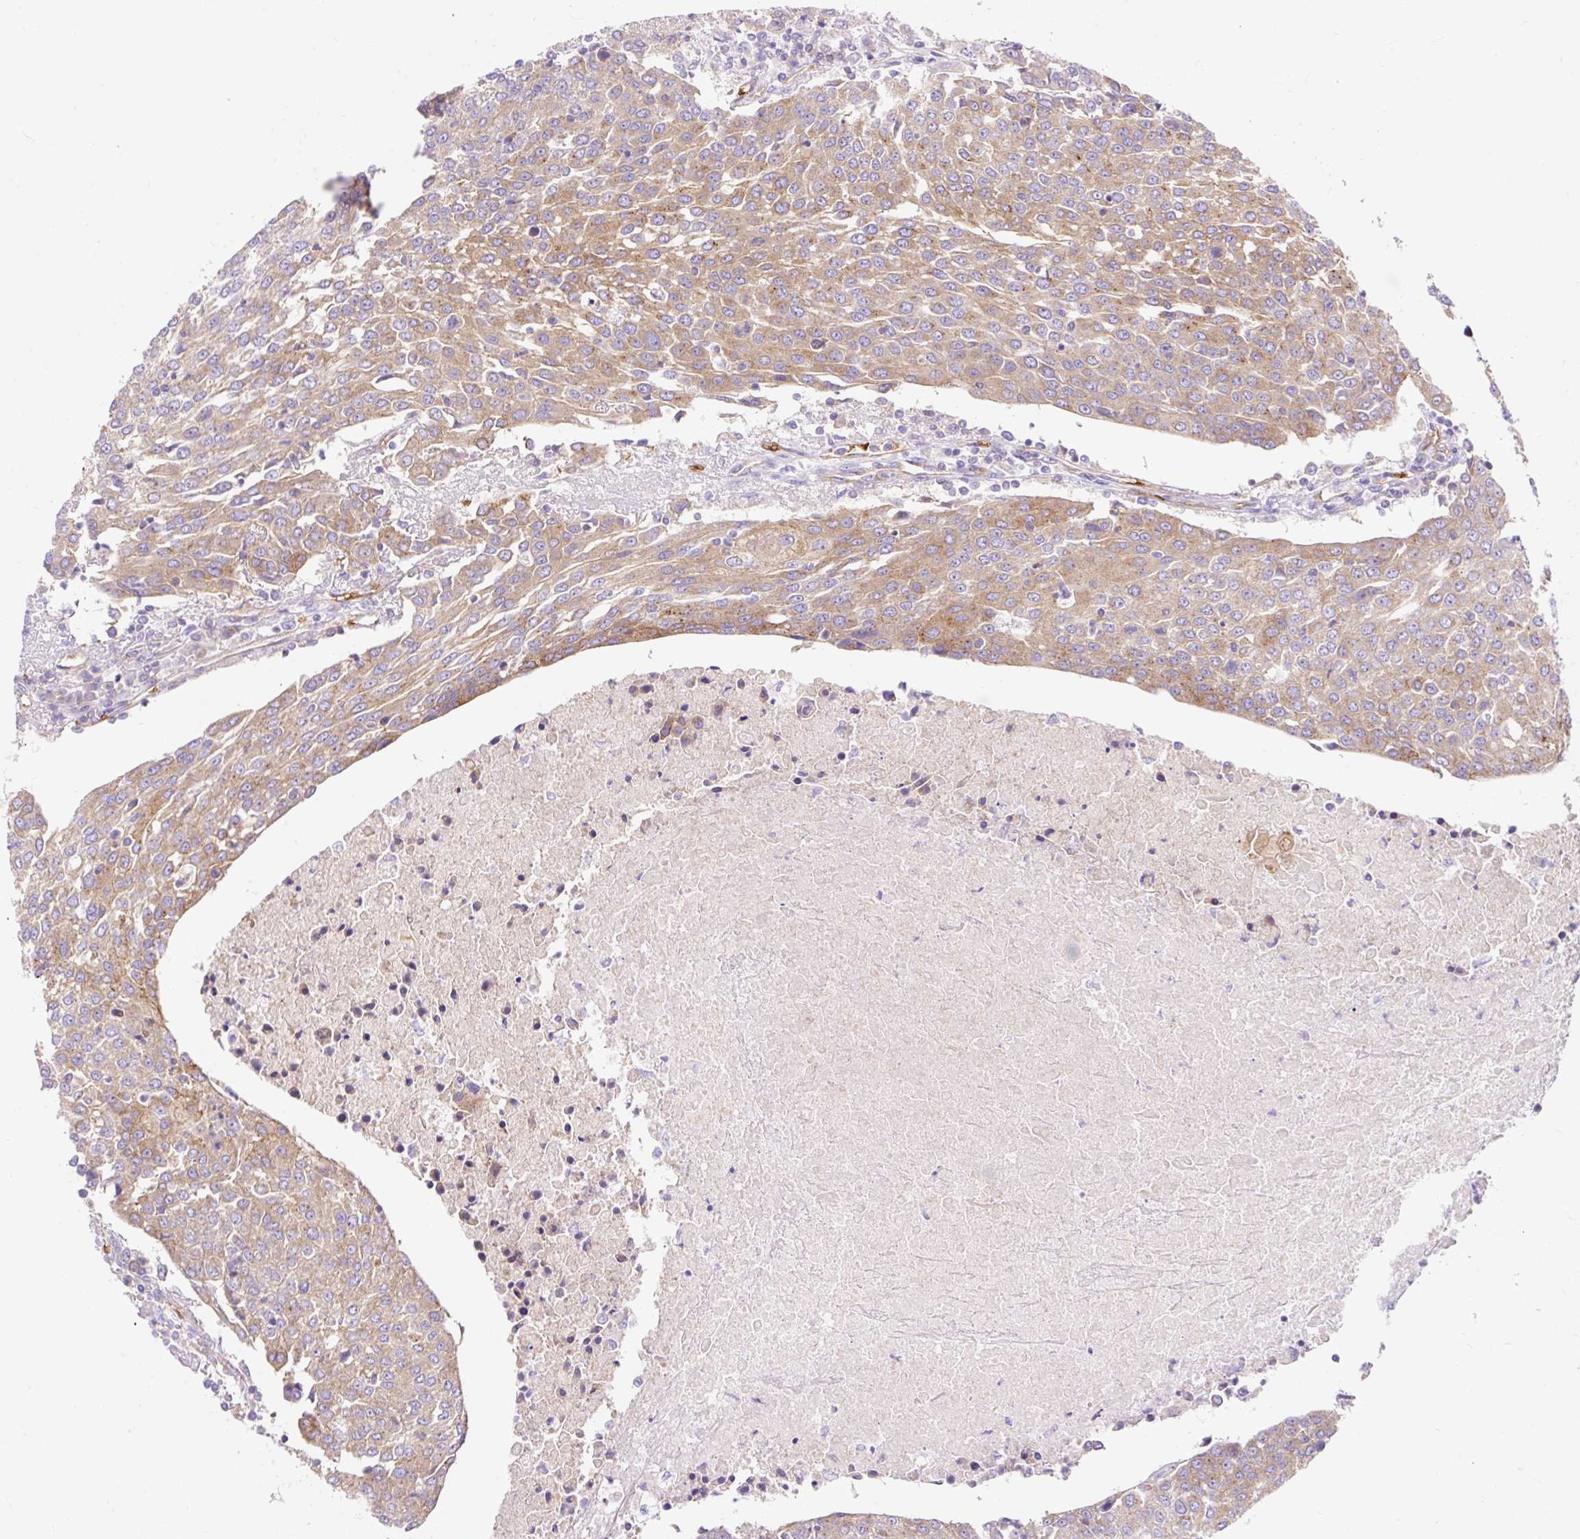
{"staining": {"intensity": "moderate", "quantity": "25%-75%", "location": "cytoplasmic/membranous"}, "tissue": "urothelial cancer", "cell_type": "Tumor cells", "image_type": "cancer", "snomed": [{"axis": "morphology", "description": "Urothelial carcinoma, High grade"}, {"axis": "topography", "description": "Urinary bladder"}], "caption": "High-magnification brightfield microscopy of urothelial cancer stained with DAB (brown) and counterstained with hematoxylin (blue). tumor cells exhibit moderate cytoplasmic/membranous staining is present in approximately25%-75% of cells.", "gene": "HIP1R", "patient": {"sex": "female", "age": 85}}